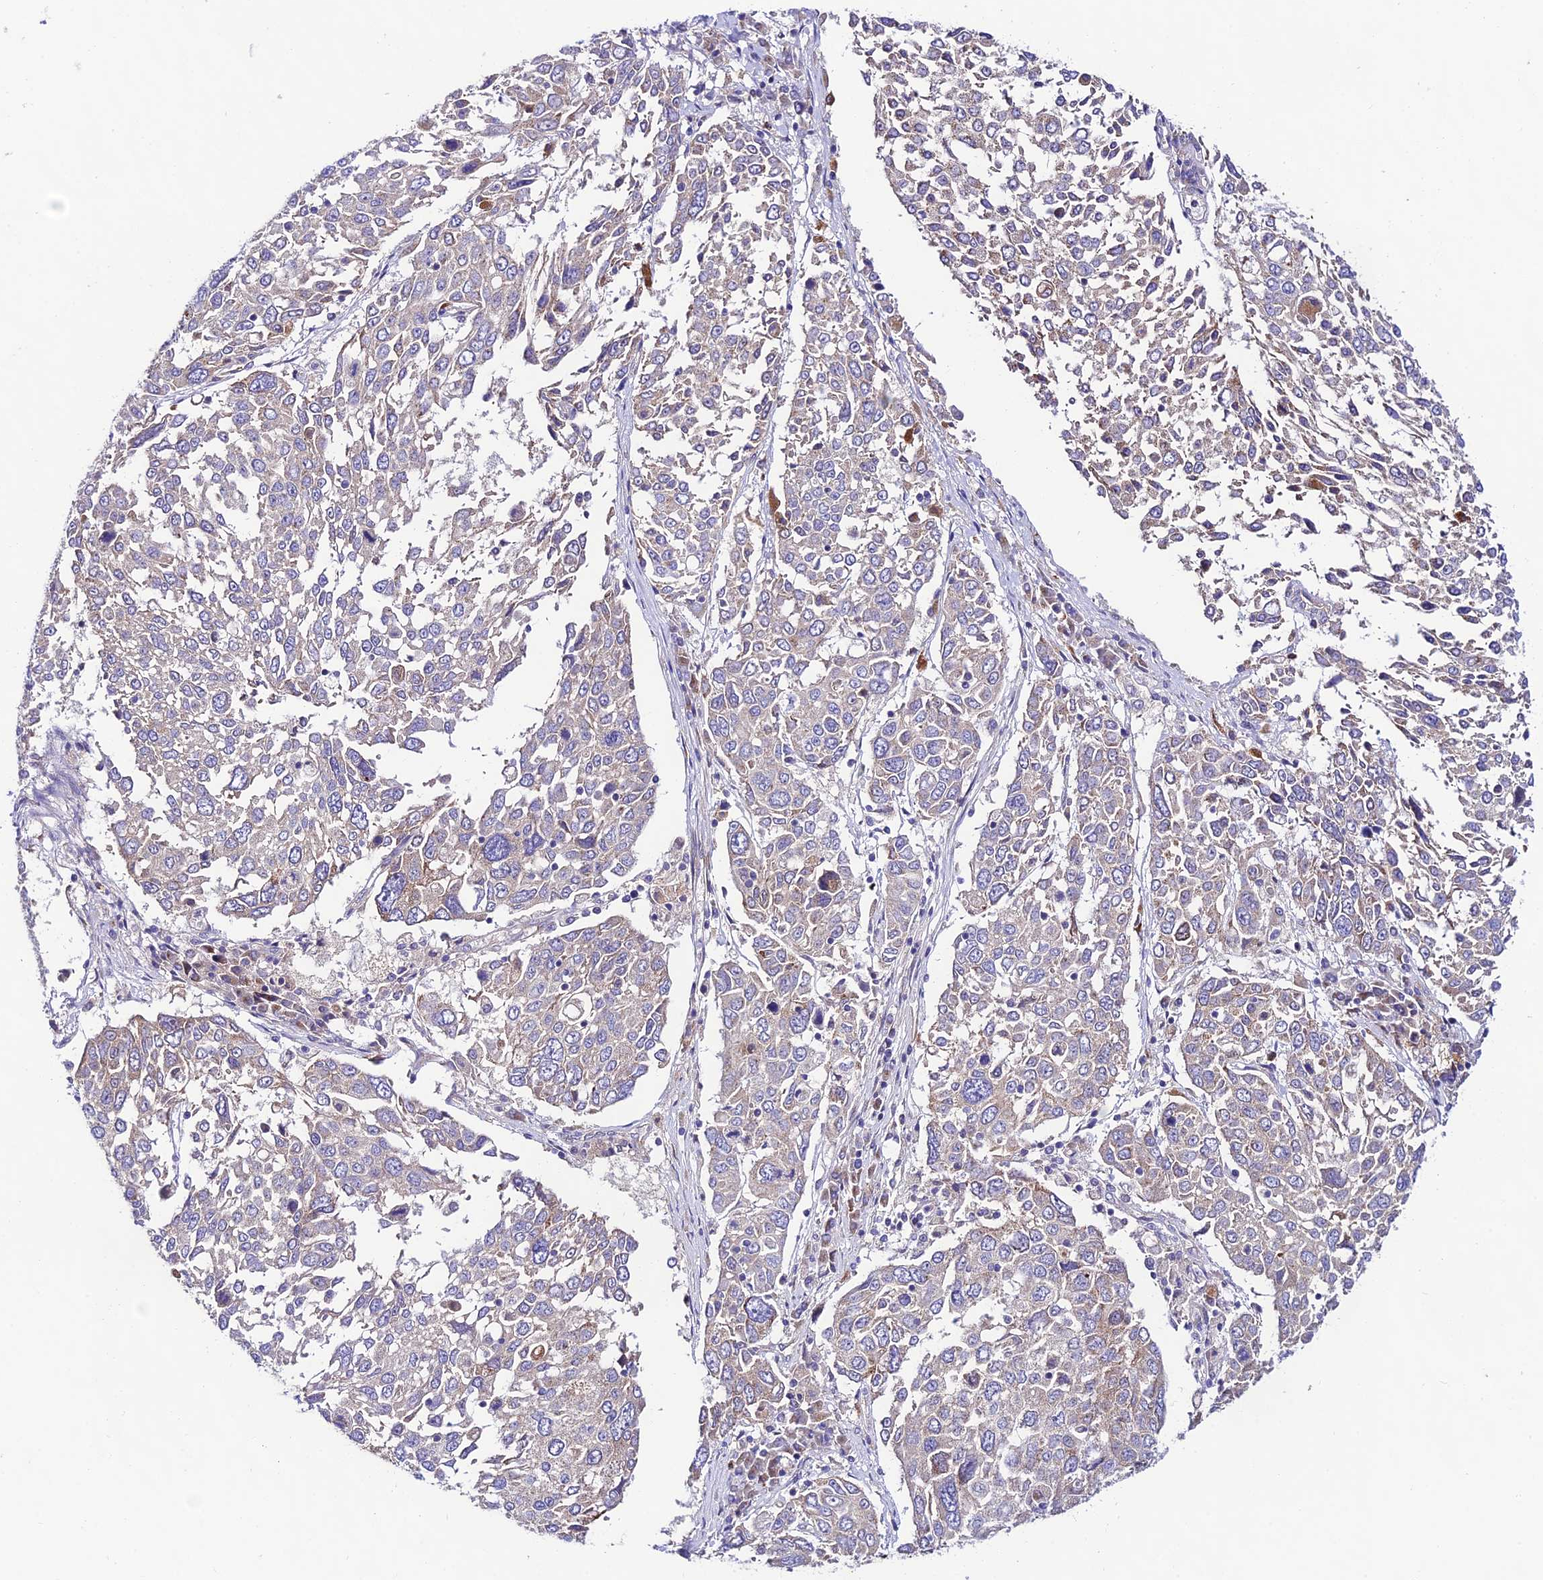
{"staining": {"intensity": "negative", "quantity": "none", "location": "none"}, "tissue": "lung cancer", "cell_type": "Tumor cells", "image_type": "cancer", "snomed": [{"axis": "morphology", "description": "Squamous cell carcinoma, NOS"}, {"axis": "topography", "description": "Lung"}], "caption": "There is no significant expression in tumor cells of lung cancer. Nuclei are stained in blue.", "gene": "LACTB2", "patient": {"sex": "male", "age": 65}}